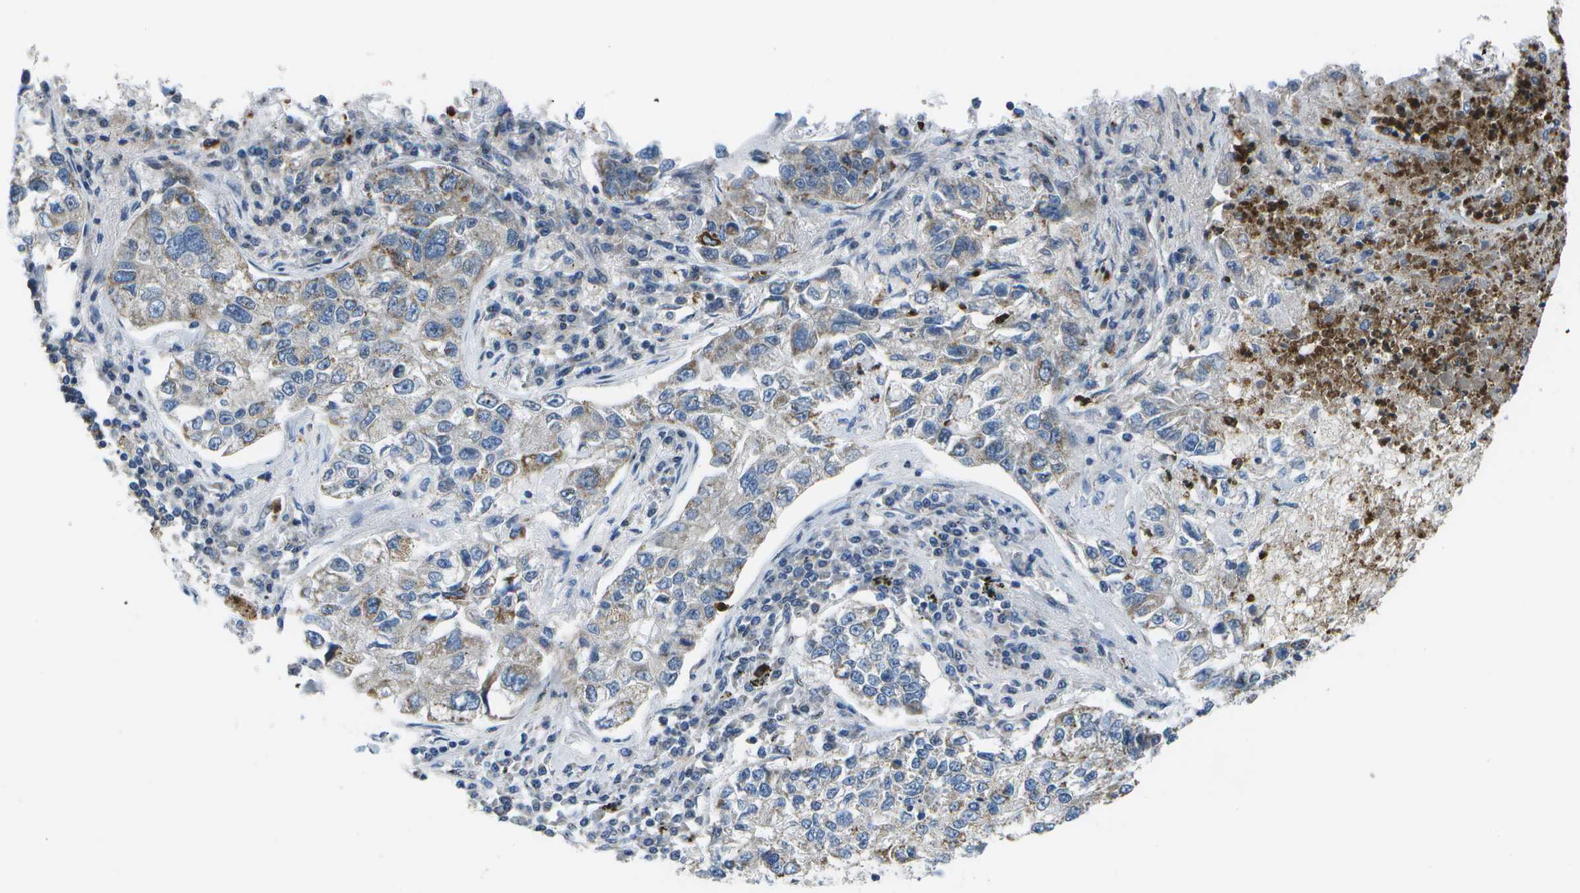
{"staining": {"intensity": "moderate", "quantity": "<25%", "location": "cytoplasmic/membranous"}, "tissue": "lung cancer", "cell_type": "Tumor cells", "image_type": "cancer", "snomed": [{"axis": "morphology", "description": "Adenocarcinoma, NOS"}, {"axis": "topography", "description": "Lung"}], "caption": "A brown stain highlights moderate cytoplasmic/membranous positivity of a protein in human lung adenocarcinoma tumor cells.", "gene": "GALNT15", "patient": {"sex": "male", "age": 49}}